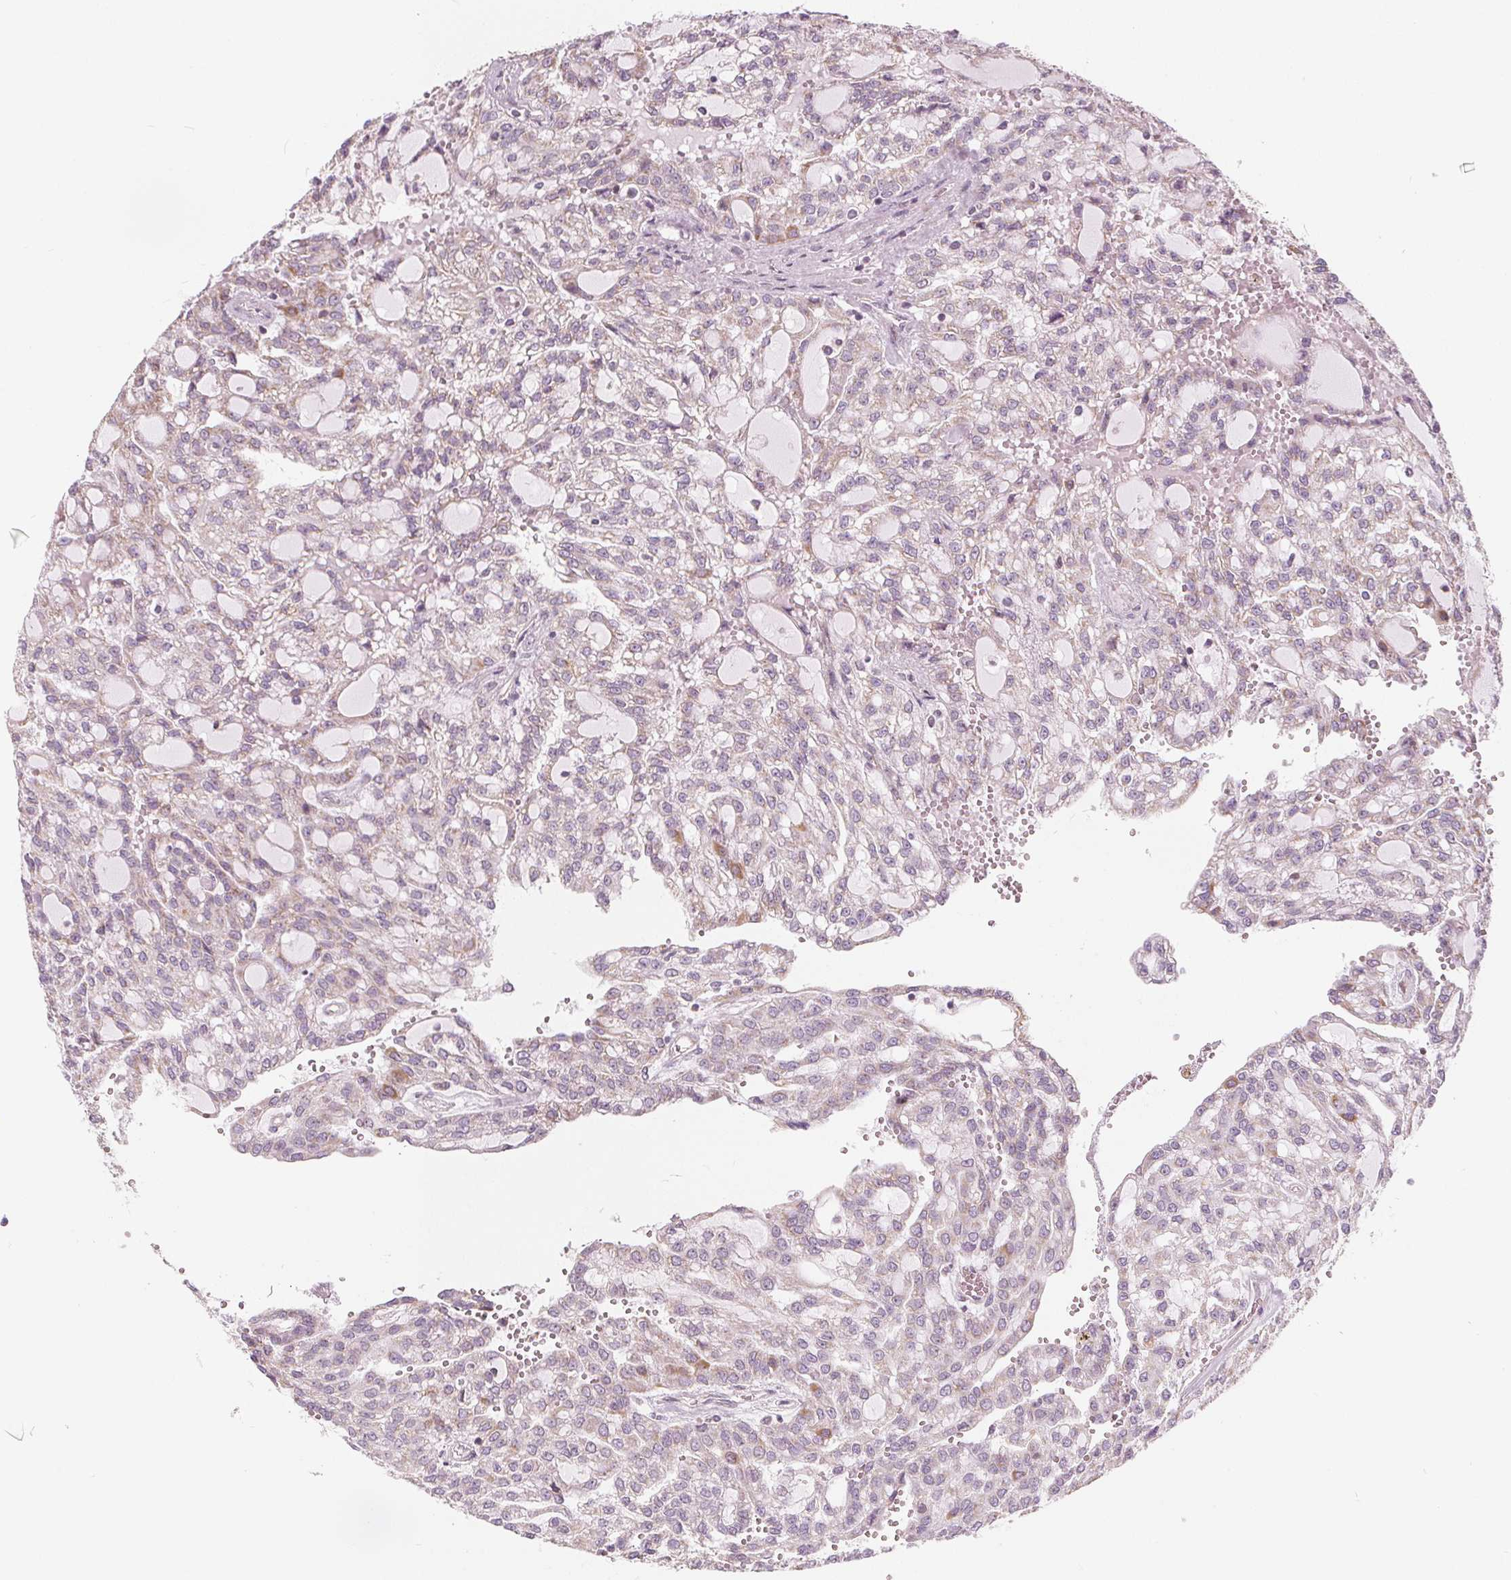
{"staining": {"intensity": "negative", "quantity": "none", "location": "none"}, "tissue": "renal cancer", "cell_type": "Tumor cells", "image_type": "cancer", "snomed": [{"axis": "morphology", "description": "Adenocarcinoma, NOS"}, {"axis": "topography", "description": "Kidney"}], "caption": "Human renal cancer (adenocarcinoma) stained for a protein using immunohistochemistry (IHC) reveals no expression in tumor cells.", "gene": "NUP210L", "patient": {"sex": "male", "age": 63}}